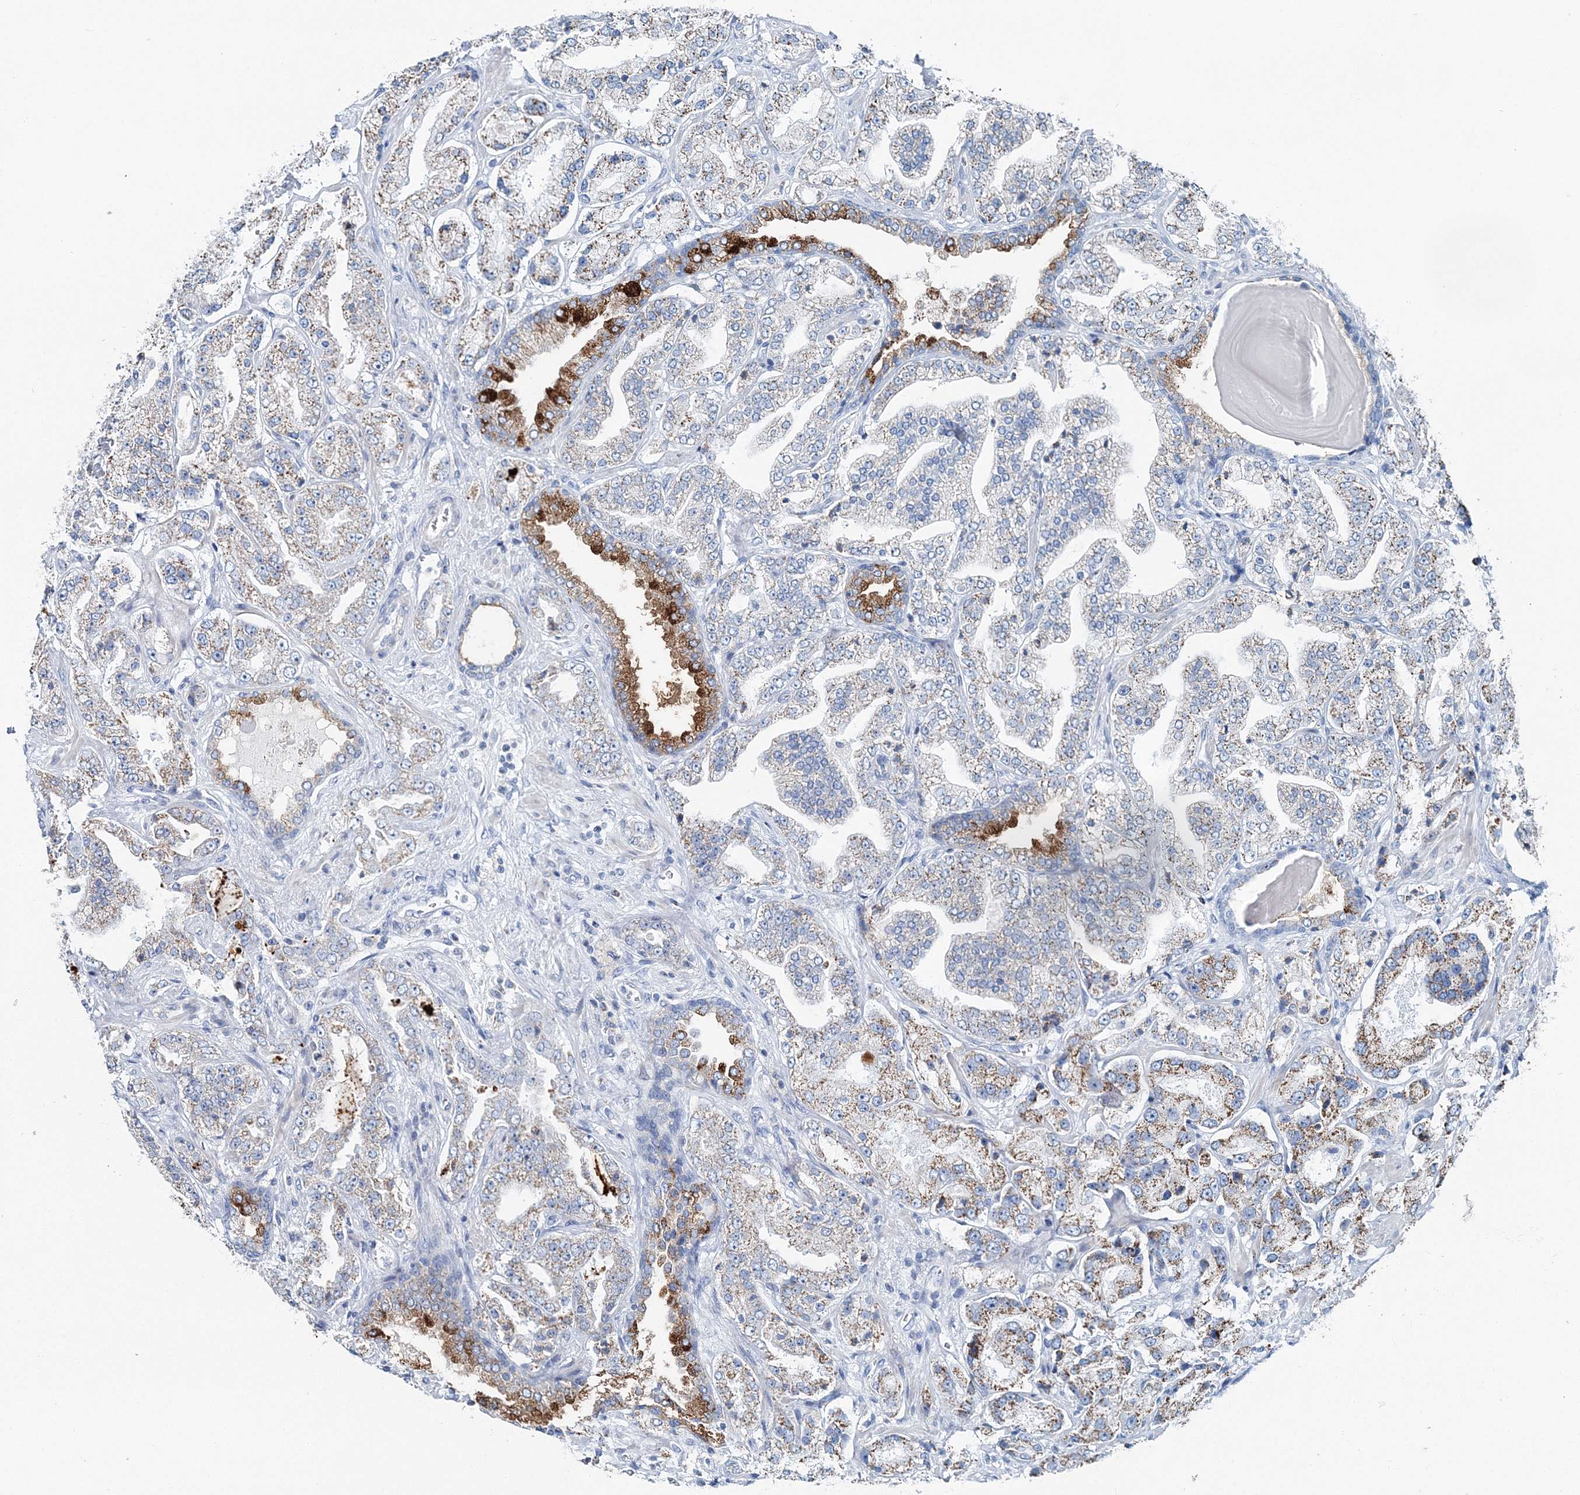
{"staining": {"intensity": "moderate", "quantity": "<25%", "location": "cytoplasmic/membranous"}, "tissue": "prostate cancer", "cell_type": "Tumor cells", "image_type": "cancer", "snomed": [{"axis": "morphology", "description": "Adenocarcinoma, High grade"}, {"axis": "topography", "description": "Prostate"}], "caption": "Immunohistochemical staining of prostate high-grade adenocarcinoma exhibits low levels of moderate cytoplasmic/membranous protein positivity in about <25% of tumor cells. (DAB (3,3'-diaminobenzidine) IHC, brown staining for protein, blue staining for nuclei).", "gene": "GABARAPL2", "patient": {"sex": "male", "age": 64}}